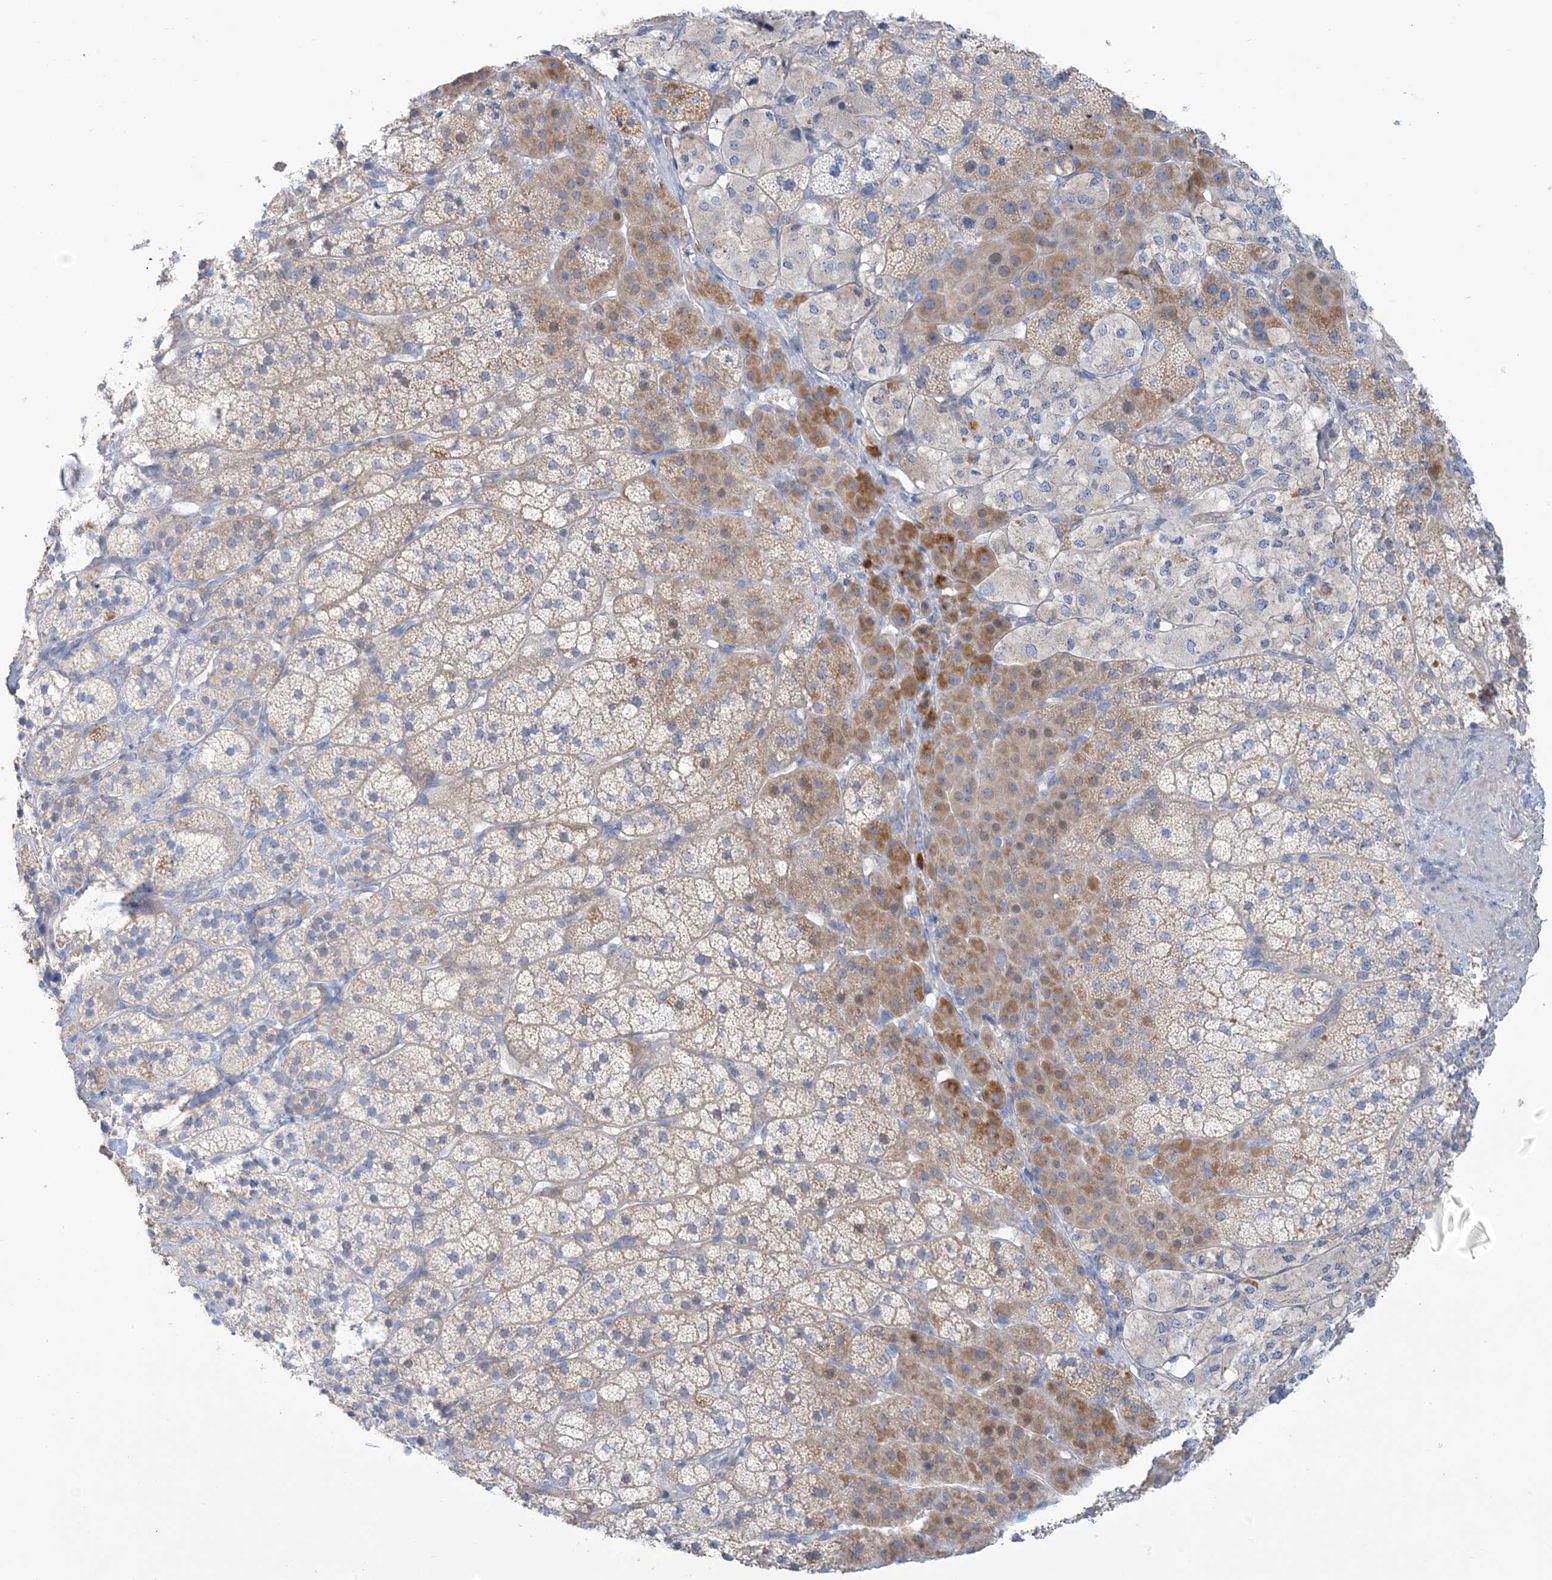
{"staining": {"intensity": "moderate", "quantity": "25%-75%", "location": "cytoplasmic/membranous"}, "tissue": "adrenal gland", "cell_type": "Glandular cells", "image_type": "normal", "snomed": [{"axis": "morphology", "description": "Normal tissue, NOS"}, {"axis": "topography", "description": "Adrenal gland"}], "caption": "Immunohistochemistry (IHC) micrograph of normal adrenal gland: human adrenal gland stained using immunohistochemistry (IHC) shows medium levels of moderate protein expression localized specifically in the cytoplasmic/membranous of glandular cells, appearing as a cytoplasmic/membranous brown color.", "gene": "MTHFD2L", "patient": {"sex": "female", "age": 44}}